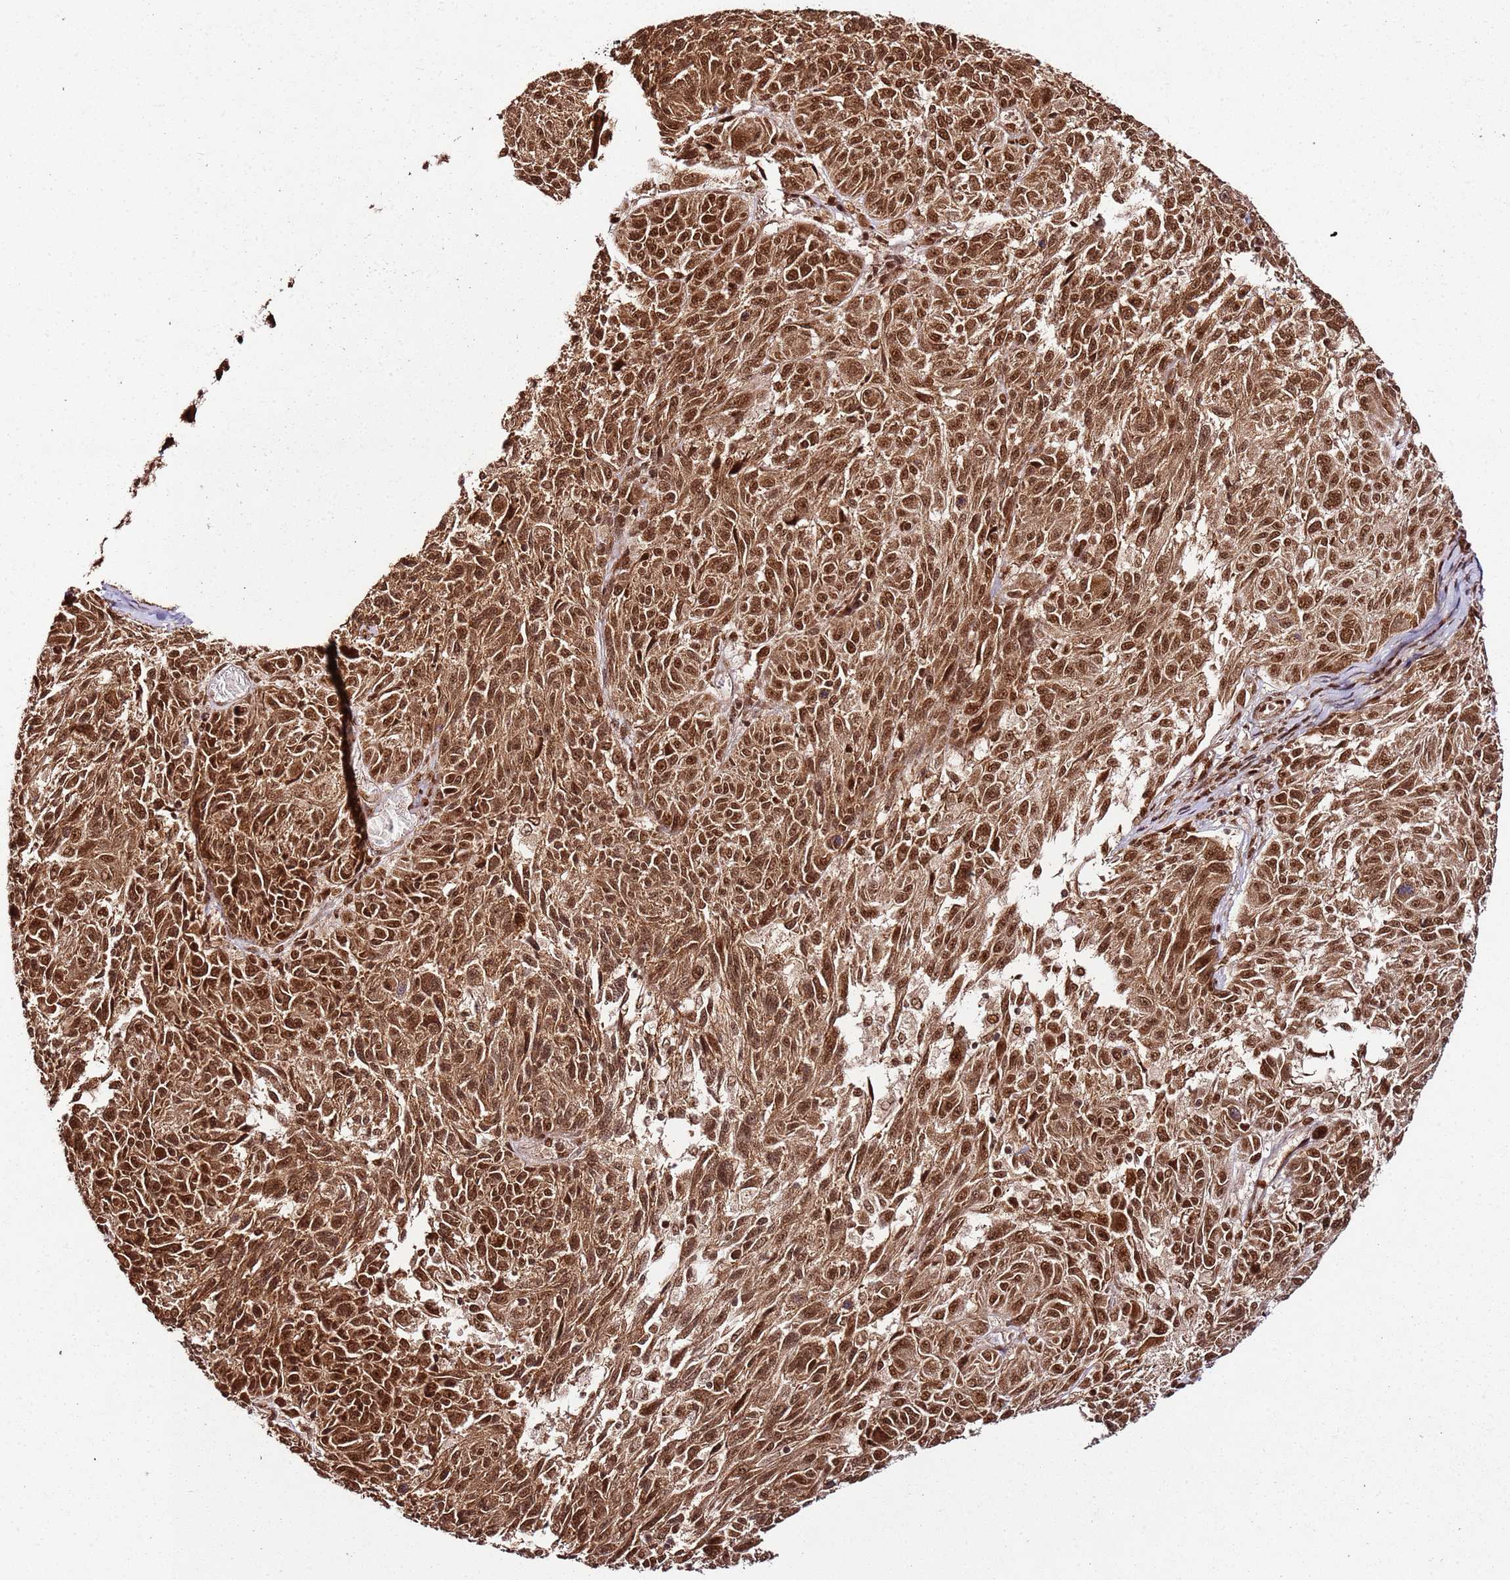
{"staining": {"intensity": "strong", "quantity": ">75%", "location": "cytoplasmic/membranous,nuclear"}, "tissue": "melanoma", "cell_type": "Tumor cells", "image_type": "cancer", "snomed": [{"axis": "morphology", "description": "Malignant melanoma, NOS"}, {"axis": "topography", "description": "Skin"}], "caption": "High-power microscopy captured an IHC photomicrograph of malignant melanoma, revealing strong cytoplasmic/membranous and nuclear staining in approximately >75% of tumor cells.", "gene": "XRN2", "patient": {"sex": "male", "age": 53}}